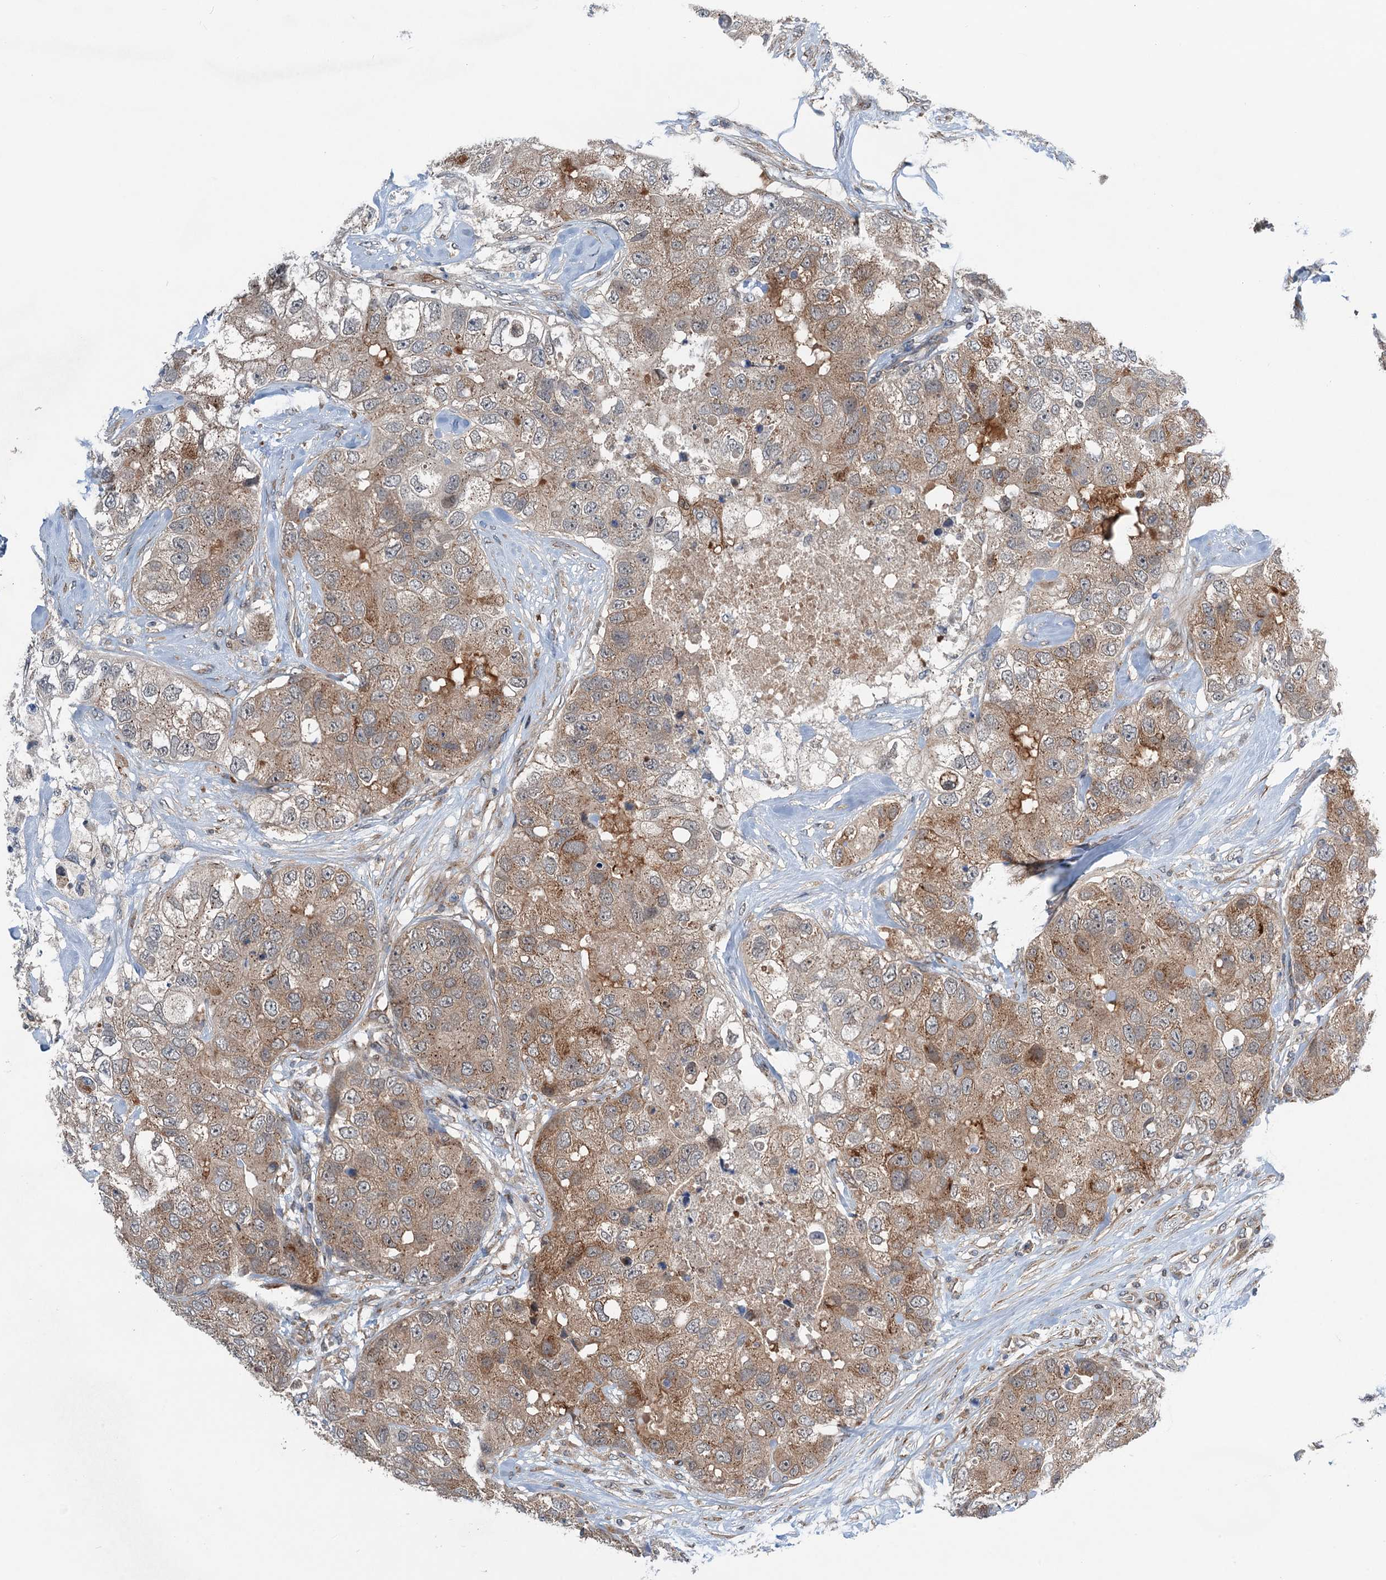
{"staining": {"intensity": "moderate", "quantity": ">75%", "location": "cytoplasmic/membranous"}, "tissue": "breast cancer", "cell_type": "Tumor cells", "image_type": "cancer", "snomed": [{"axis": "morphology", "description": "Duct carcinoma"}, {"axis": "topography", "description": "Breast"}], "caption": "Tumor cells display moderate cytoplasmic/membranous positivity in approximately >75% of cells in breast cancer. (DAB IHC with brightfield microscopy, high magnification).", "gene": "DYNC2I2", "patient": {"sex": "female", "age": 62}}